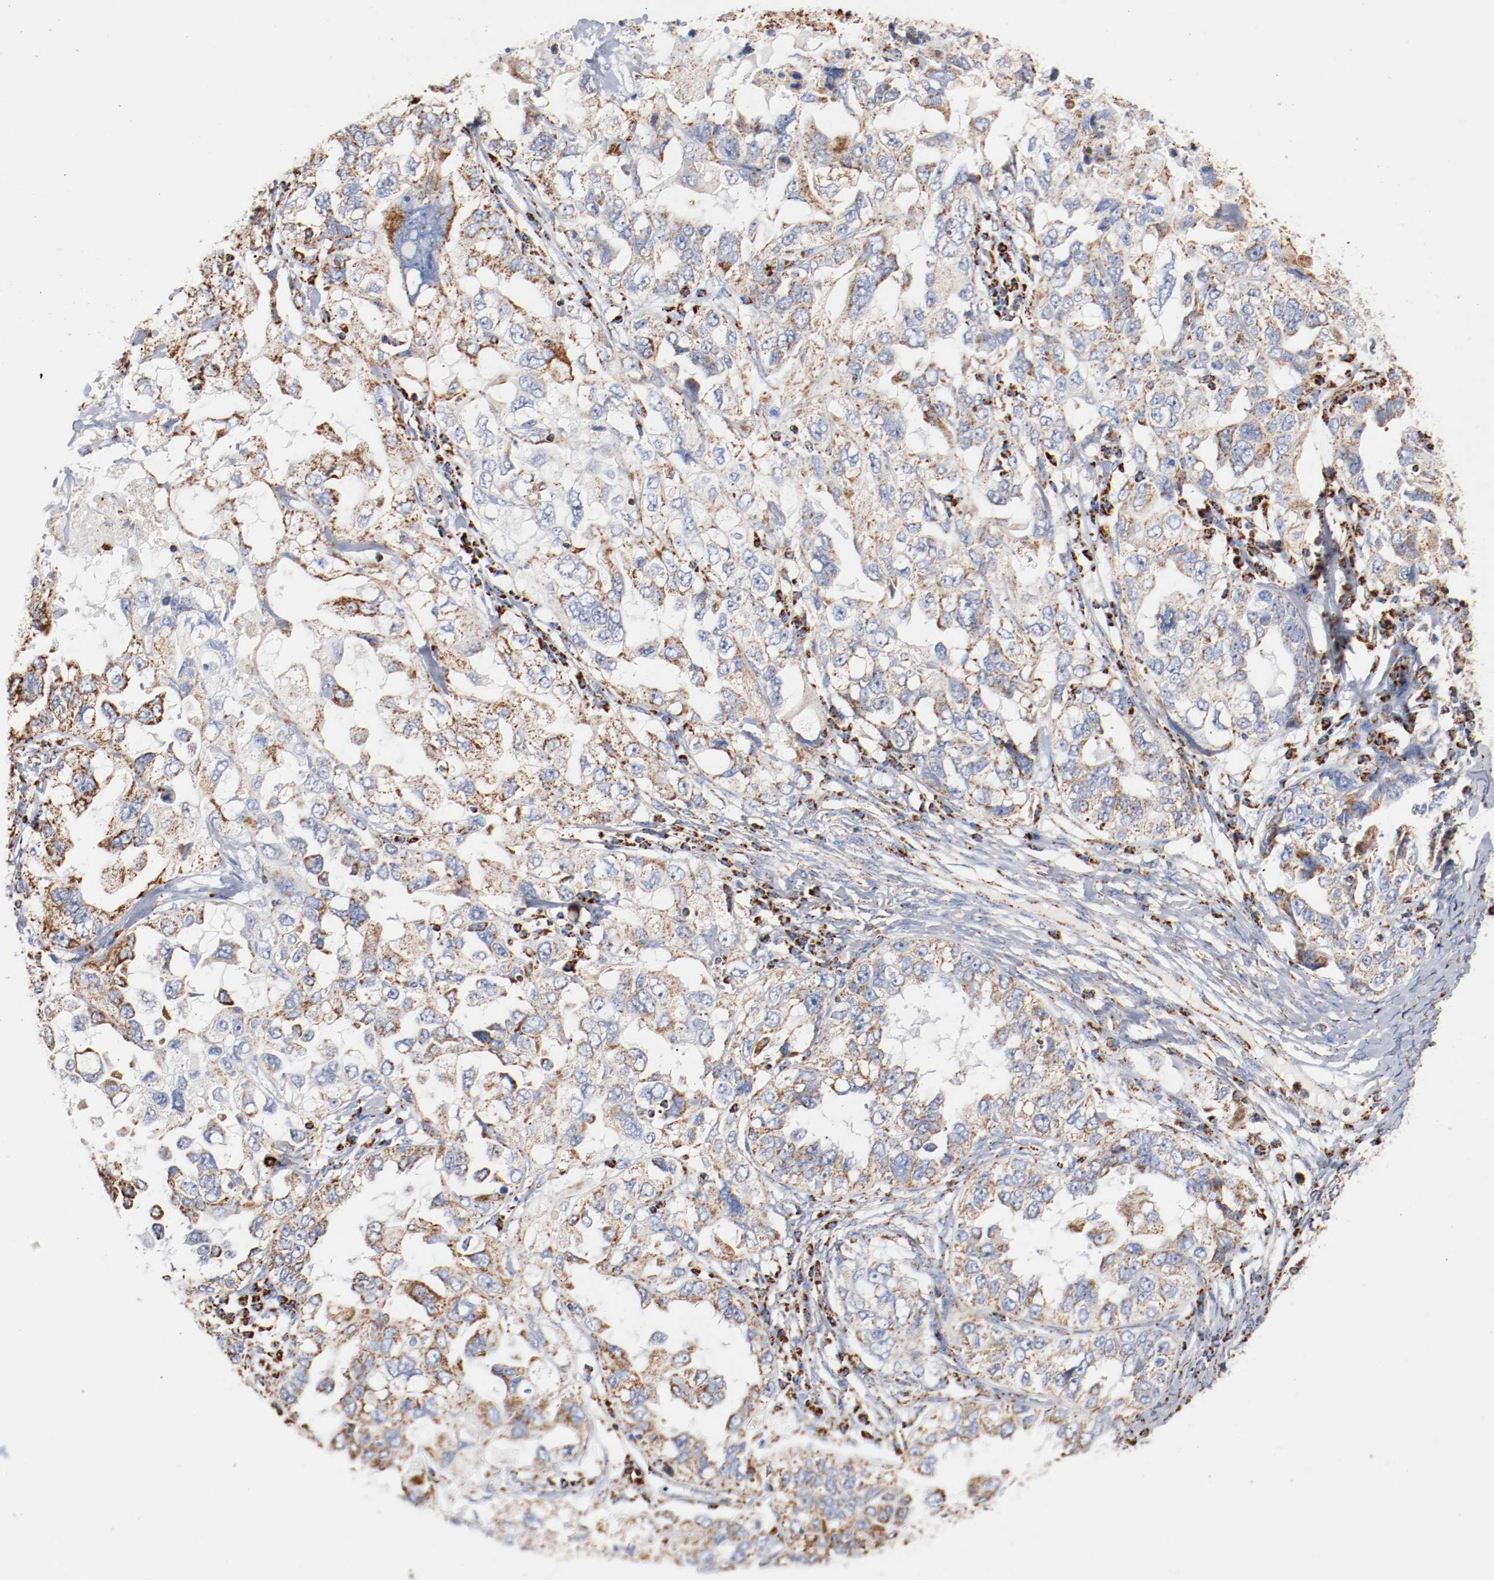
{"staining": {"intensity": "weak", "quantity": "25%-75%", "location": "cytoplasmic/membranous"}, "tissue": "ovarian cancer", "cell_type": "Tumor cells", "image_type": "cancer", "snomed": [{"axis": "morphology", "description": "Cystadenocarcinoma, serous, NOS"}, {"axis": "topography", "description": "Ovary"}], "caption": "A low amount of weak cytoplasmic/membranous expression is identified in approximately 25%-75% of tumor cells in ovarian cancer tissue.", "gene": "NDUFS4", "patient": {"sex": "female", "age": 82}}